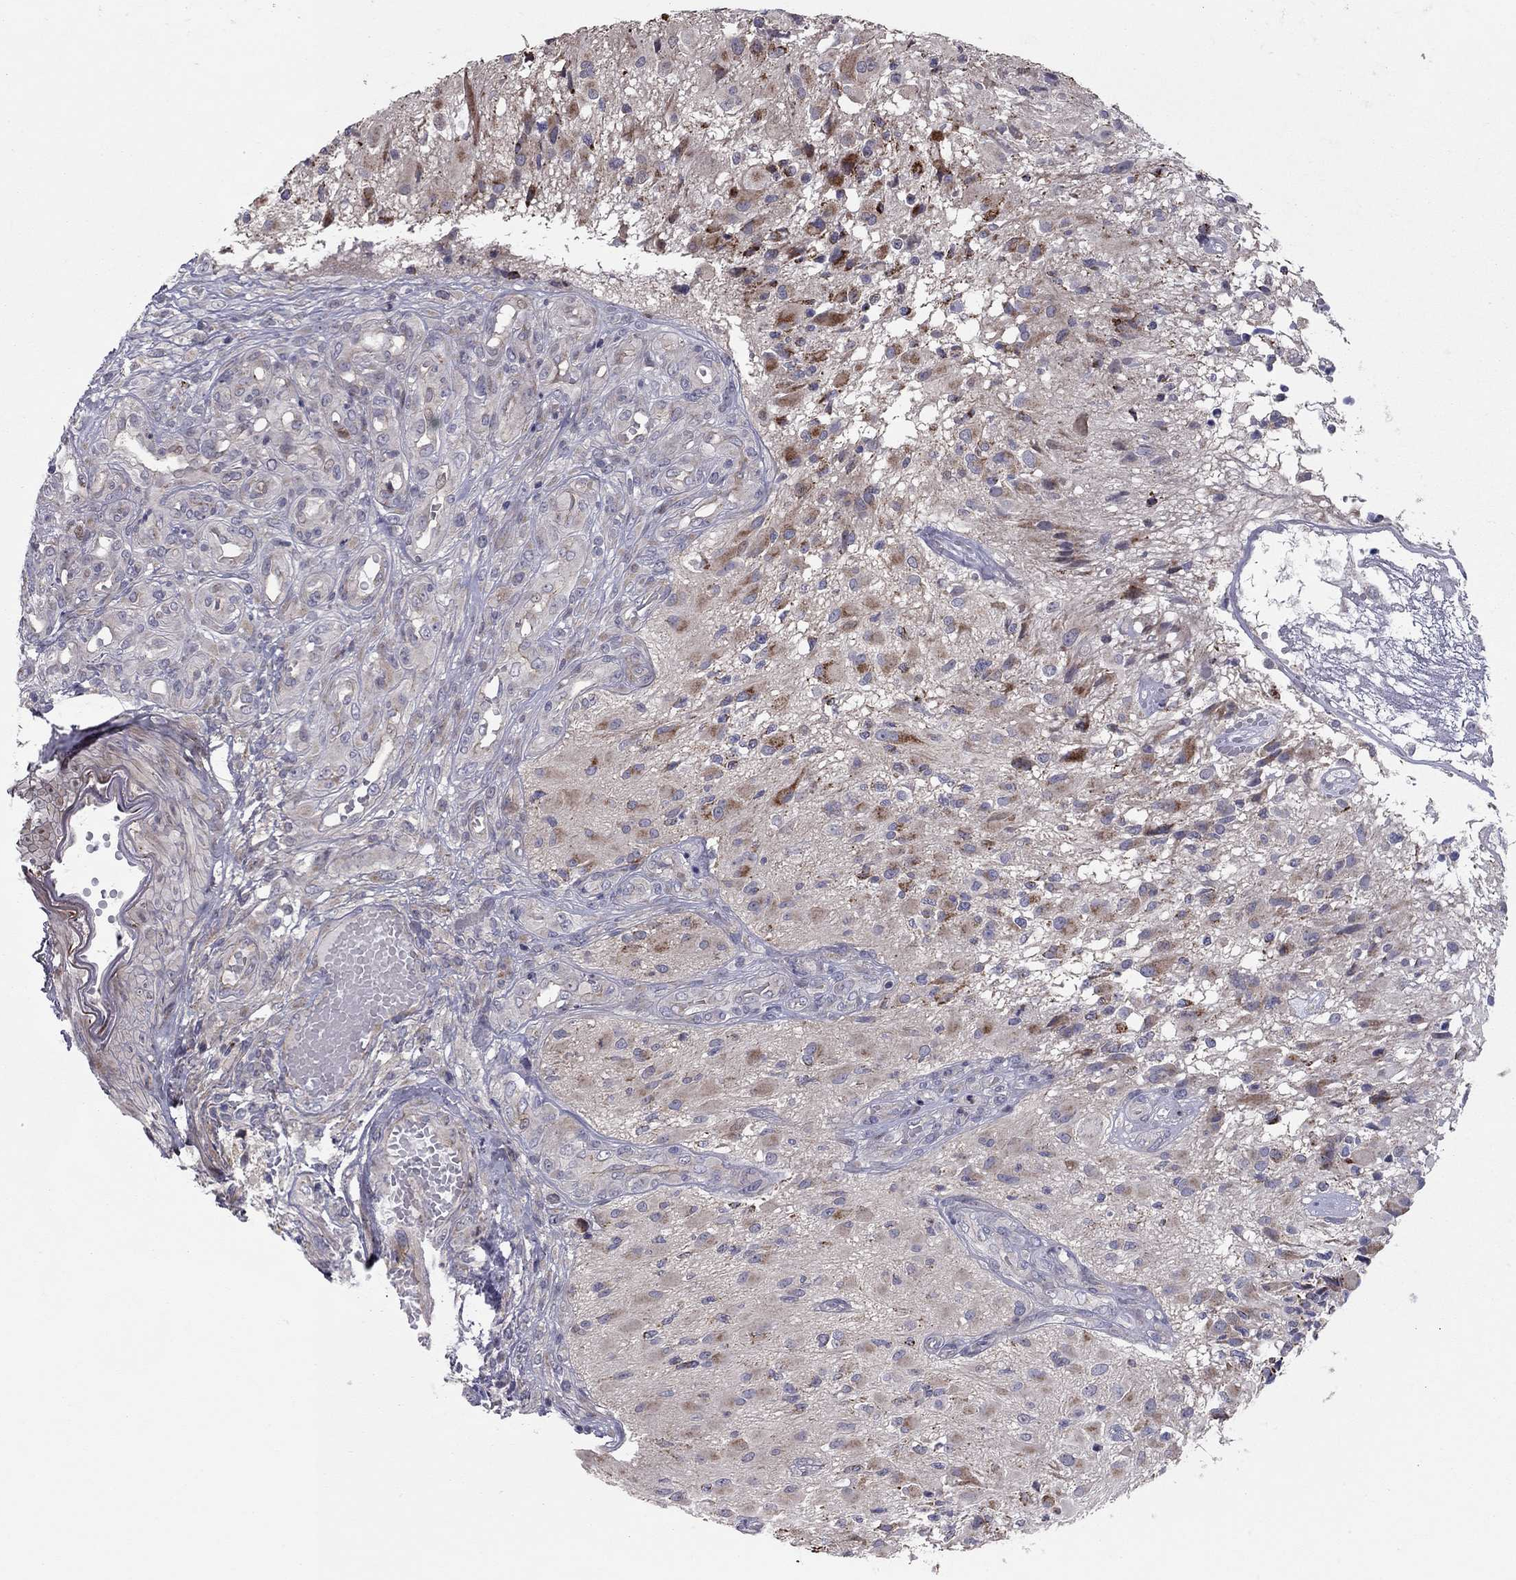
{"staining": {"intensity": "strong", "quantity": "<25%", "location": "cytoplasmic/membranous"}, "tissue": "glioma", "cell_type": "Tumor cells", "image_type": "cancer", "snomed": [{"axis": "morphology", "description": "Glioma, malignant, High grade"}, {"axis": "topography", "description": "Brain"}], "caption": "High-power microscopy captured an immunohistochemistry (IHC) micrograph of glioma, revealing strong cytoplasmic/membranous expression in approximately <25% of tumor cells.", "gene": "DUSP7", "patient": {"sex": "female", "age": 63}}